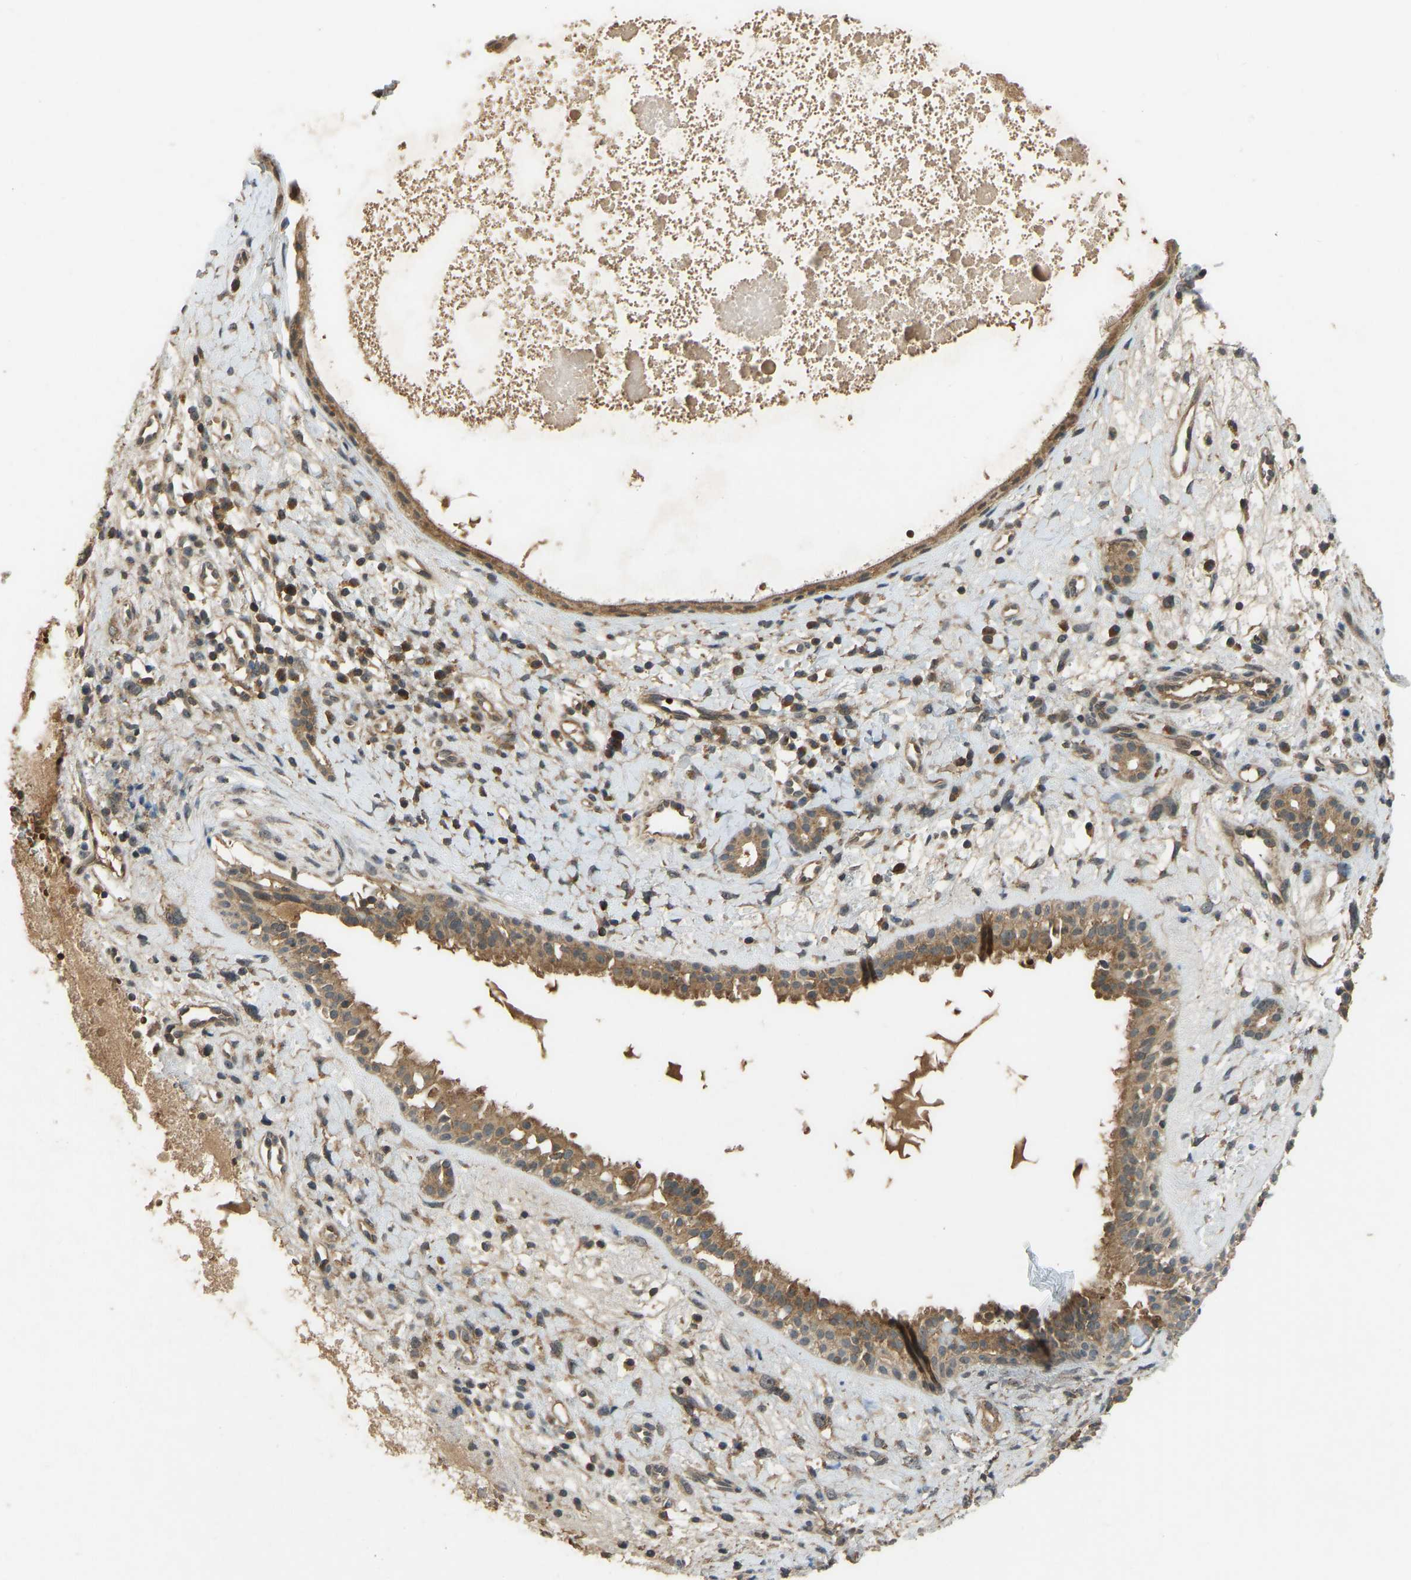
{"staining": {"intensity": "moderate", "quantity": ">75%", "location": "cytoplasmic/membranous"}, "tissue": "nasopharynx", "cell_type": "Respiratory epithelial cells", "image_type": "normal", "snomed": [{"axis": "morphology", "description": "Normal tissue, NOS"}, {"axis": "topography", "description": "Nasopharynx"}], "caption": "This histopathology image exhibits normal nasopharynx stained with immunohistochemistry (IHC) to label a protein in brown. The cytoplasmic/membranous of respiratory epithelial cells show moderate positivity for the protein. Nuclei are counter-stained blue.", "gene": "ZNF71", "patient": {"sex": "male", "age": 22}}